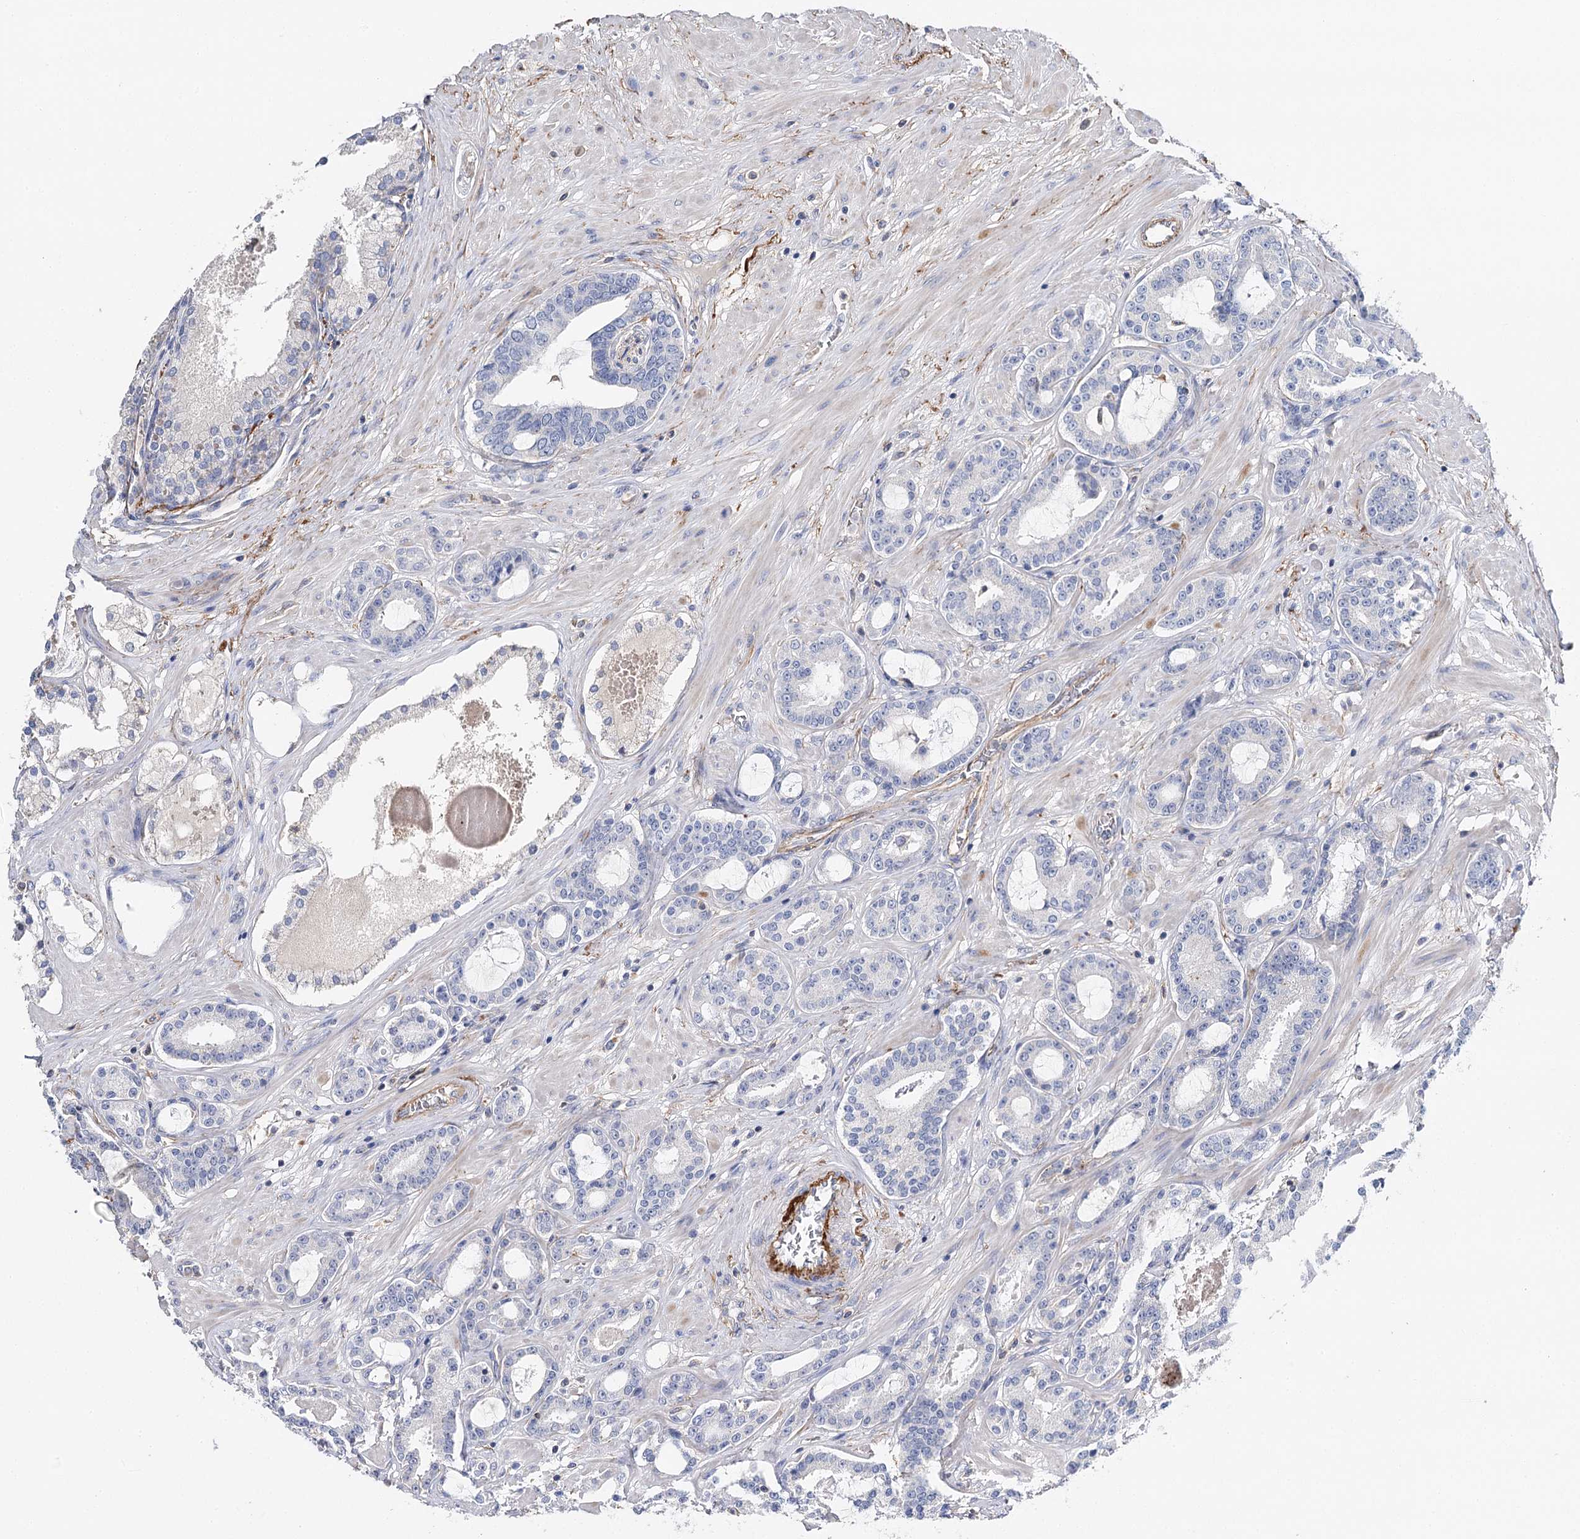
{"staining": {"intensity": "negative", "quantity": "none", "location": "none"}, "tissue": "prostate cancer", "cell_type": "Tumor cells", "image_type": "cancer", "snomed": [{"axis": "morphology", "description": "Adenocarcinoma, High grade"}, {"axis": "topography", "description": "Prostate"}], "caption": "Immunohistochemical staining of human prostate adenocarcinoma (high-grade) shows no significant positivity in tumor cells.", "gene": "EPYC", "patient": {"sex": "male", "age": 58}}